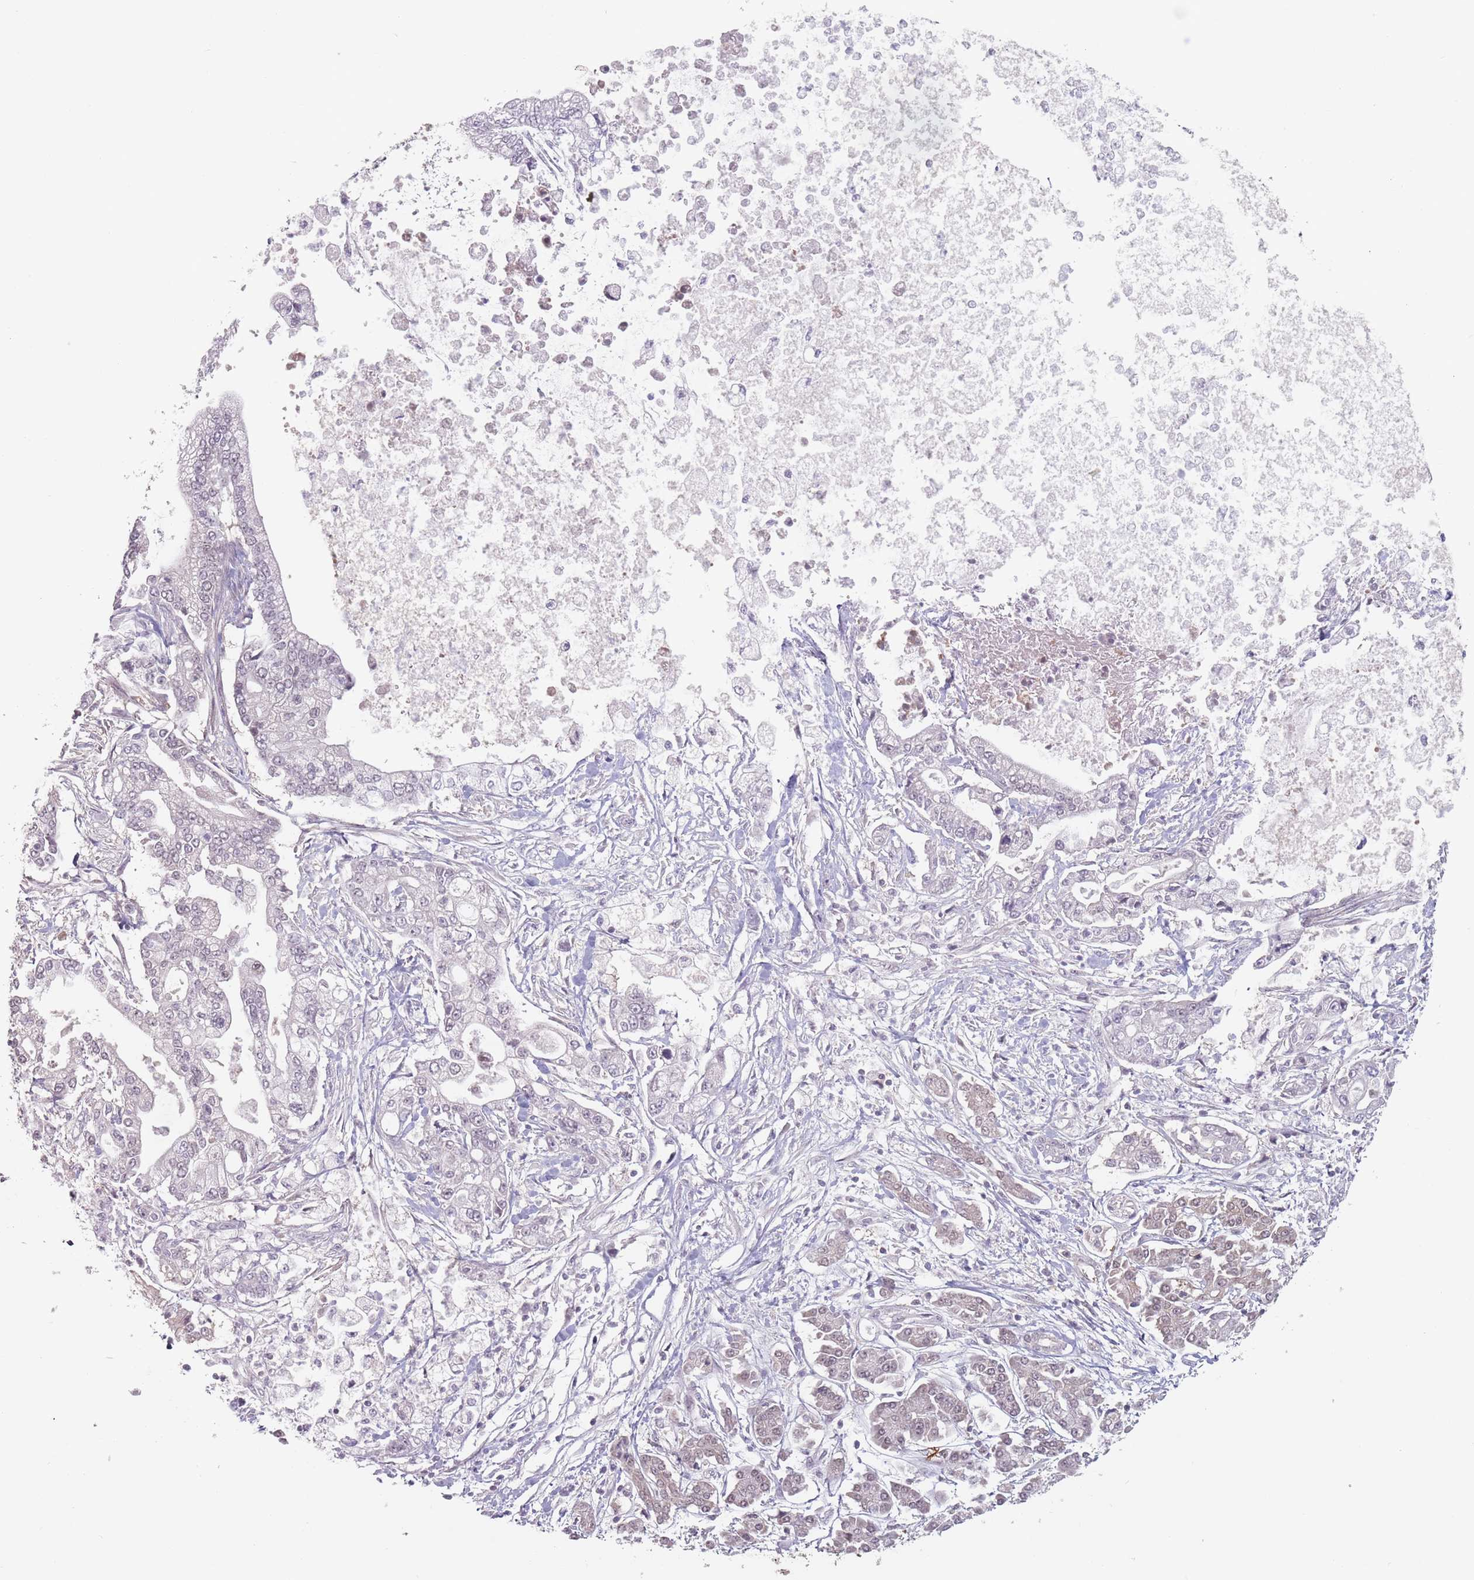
{"staining": {"intensity": "negative", "quantity": "none", "location": "none"}, "tissue": "pancreatic cancer", "cell_type": "Tumor cells", "image_type": "cancer", "snomed": [{"axis": "morphology", "description": "Adenocarcinoma, NOS"}, {"axis": "topography", "description": "Pancreas"}], "caption": "Immunohistochemistry (IHC) image of human adenocarcinoma (pancreatic) stained for a protein (brown), which displays no expression in tumor cells. (Stains: DAB immunohistochemistry with hematoxylin counter stain, Microscopy: brightfield microscopy at high magnification).", "gene": "NAXE", "patient": {"sex": "male", "age": 69}}